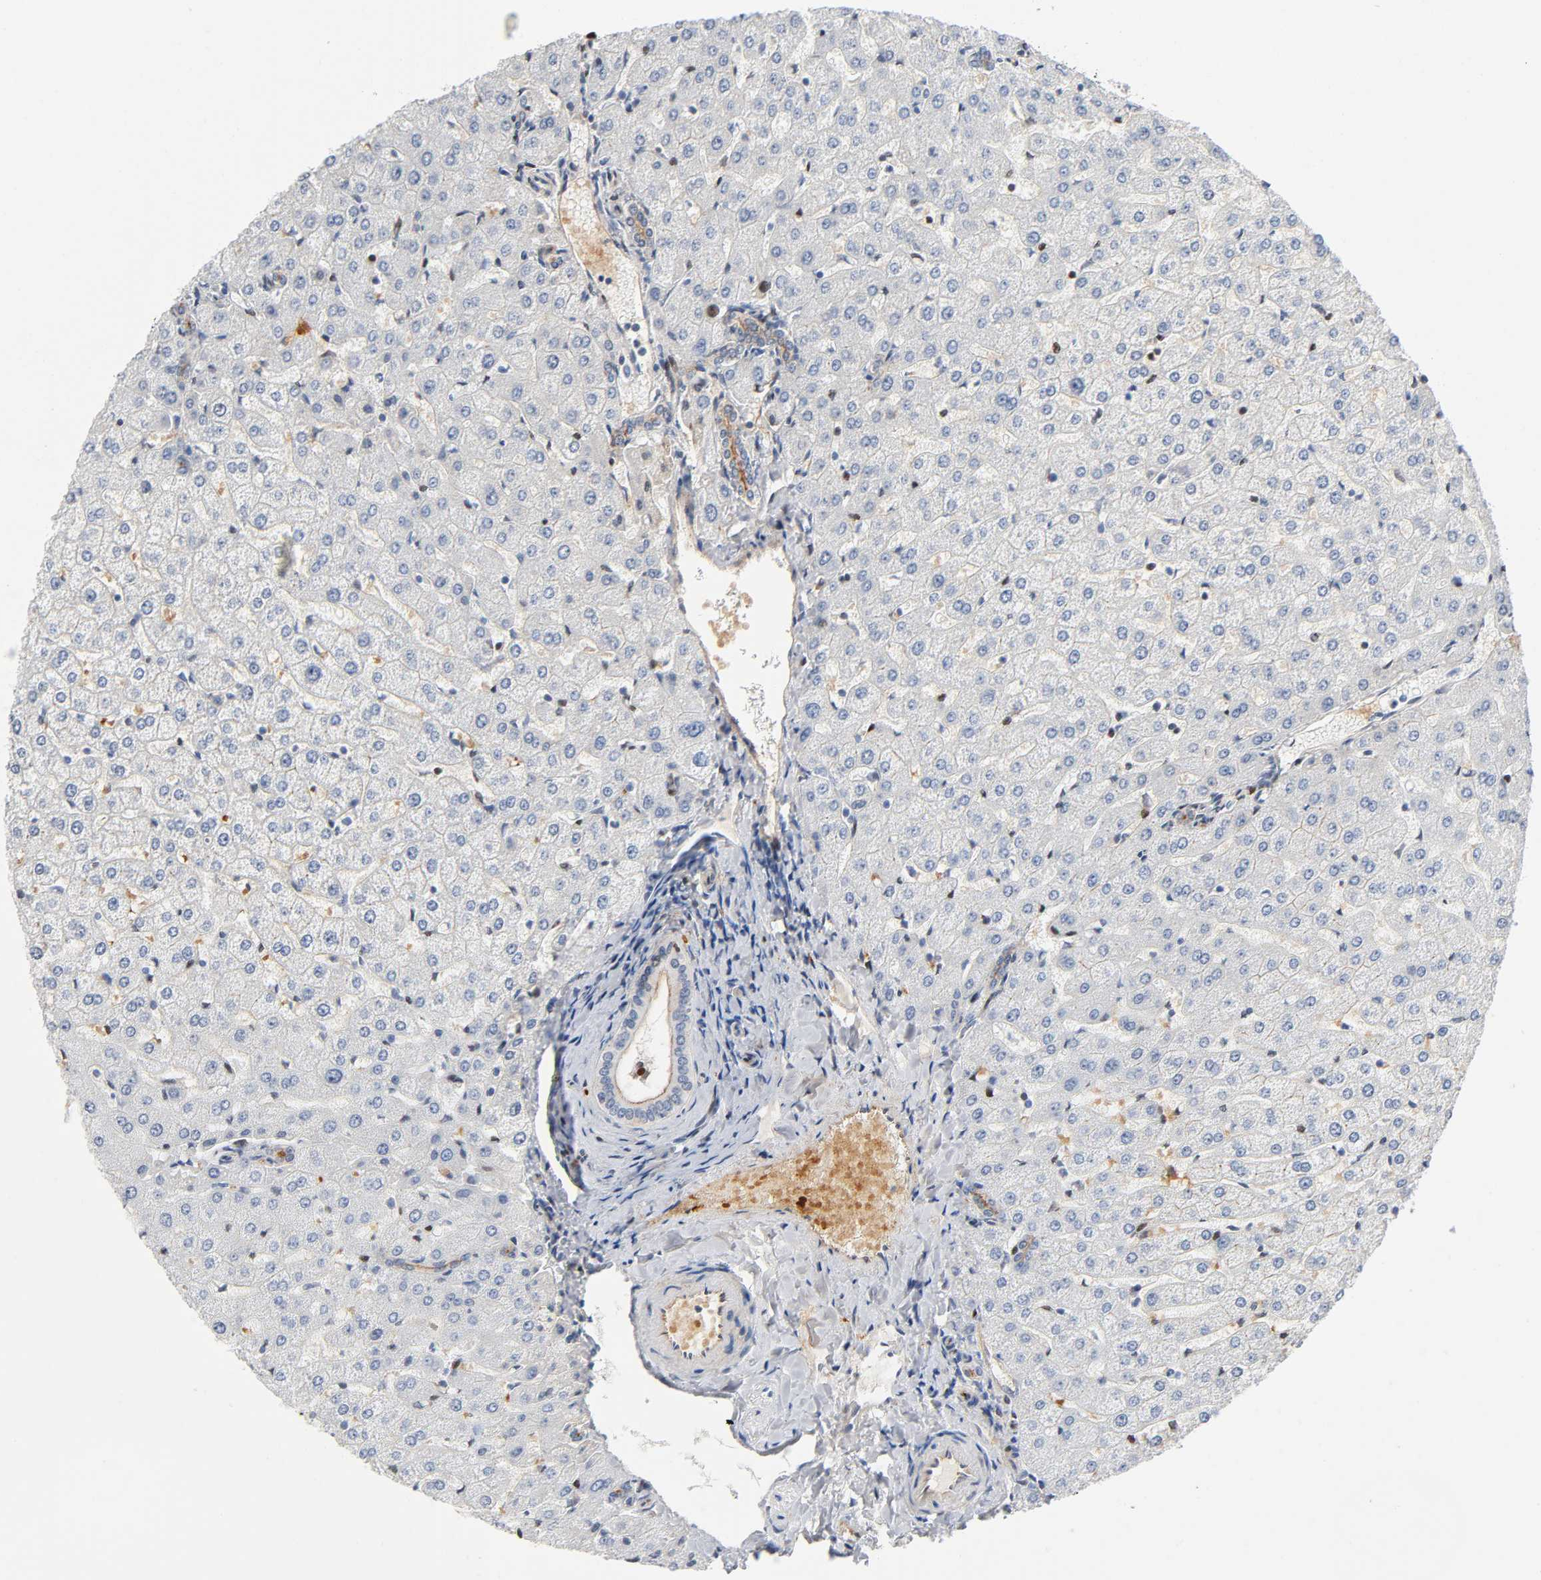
{"staining": {"intensity": "moderate", "quantity": ">75%", "location": "cytoplasmic/membranous"}, "tissue": "liver", "cell_type": "Cholangiocytes", "image_type": "normal", "snomed": [{"axis": "morphology", "description": "Normal tissue, NOS"}, {"axis": "morphology", "description": "Fibrosis, NOS"}, {"axis": "topography", "description": "Liver"}], "caption": "Protein analysis of benign liver demonstrates moderate cytoplasmic/membranous positivity in about >75% of cholangiocytes. The protein is stained brown, and the nuclei are stained in blue (DAB IHC with brightfield microscopy, high magnification).", "gene": "CD2AP", "patient": {"sex": "female", "age": 29}}